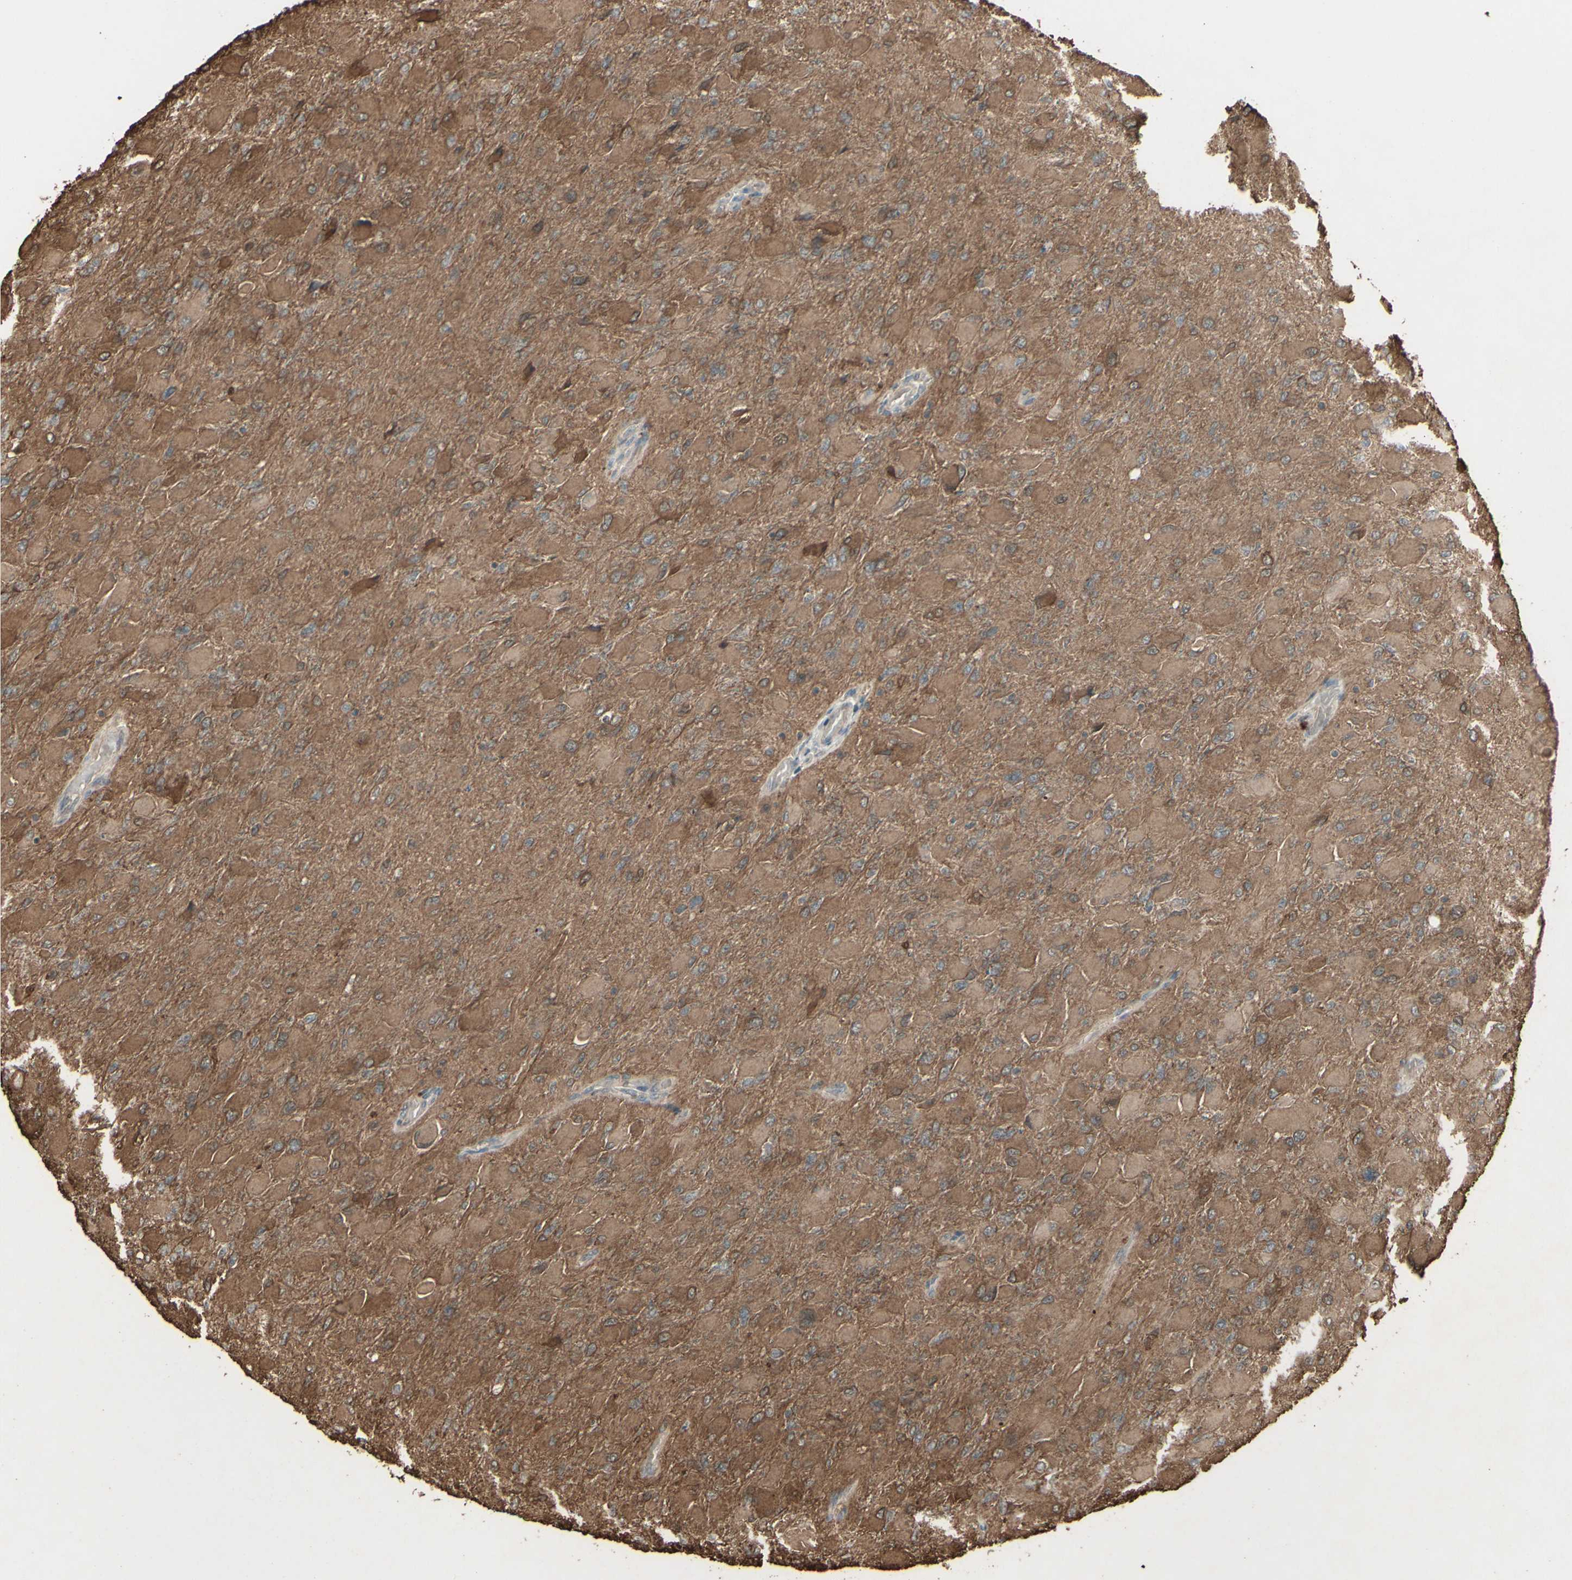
{"staining": {"intensity": "moderate", "quantity": ">75%", "location": "cytoplasmic/membranous"}, "tissue": "glioma", "cell_type": "Tumor cells", "image_type": "cancer", "snomed": [{"axis": "morphology", "description": "Glioma, malignant, High grade"}, {"axis": "topography", "description": "Cerebral cortex"}], "caption": "Moderate cytoplasmic/membranous positivity is identified in about >75% of tumor cells in glioma. The staining is performed using DAB brown chromogen to label protein expression. The nuclei are counter-stained blue using hematoxylin.", "gene": "GNAS", "patient": {"sex": "female", "age": 36}}